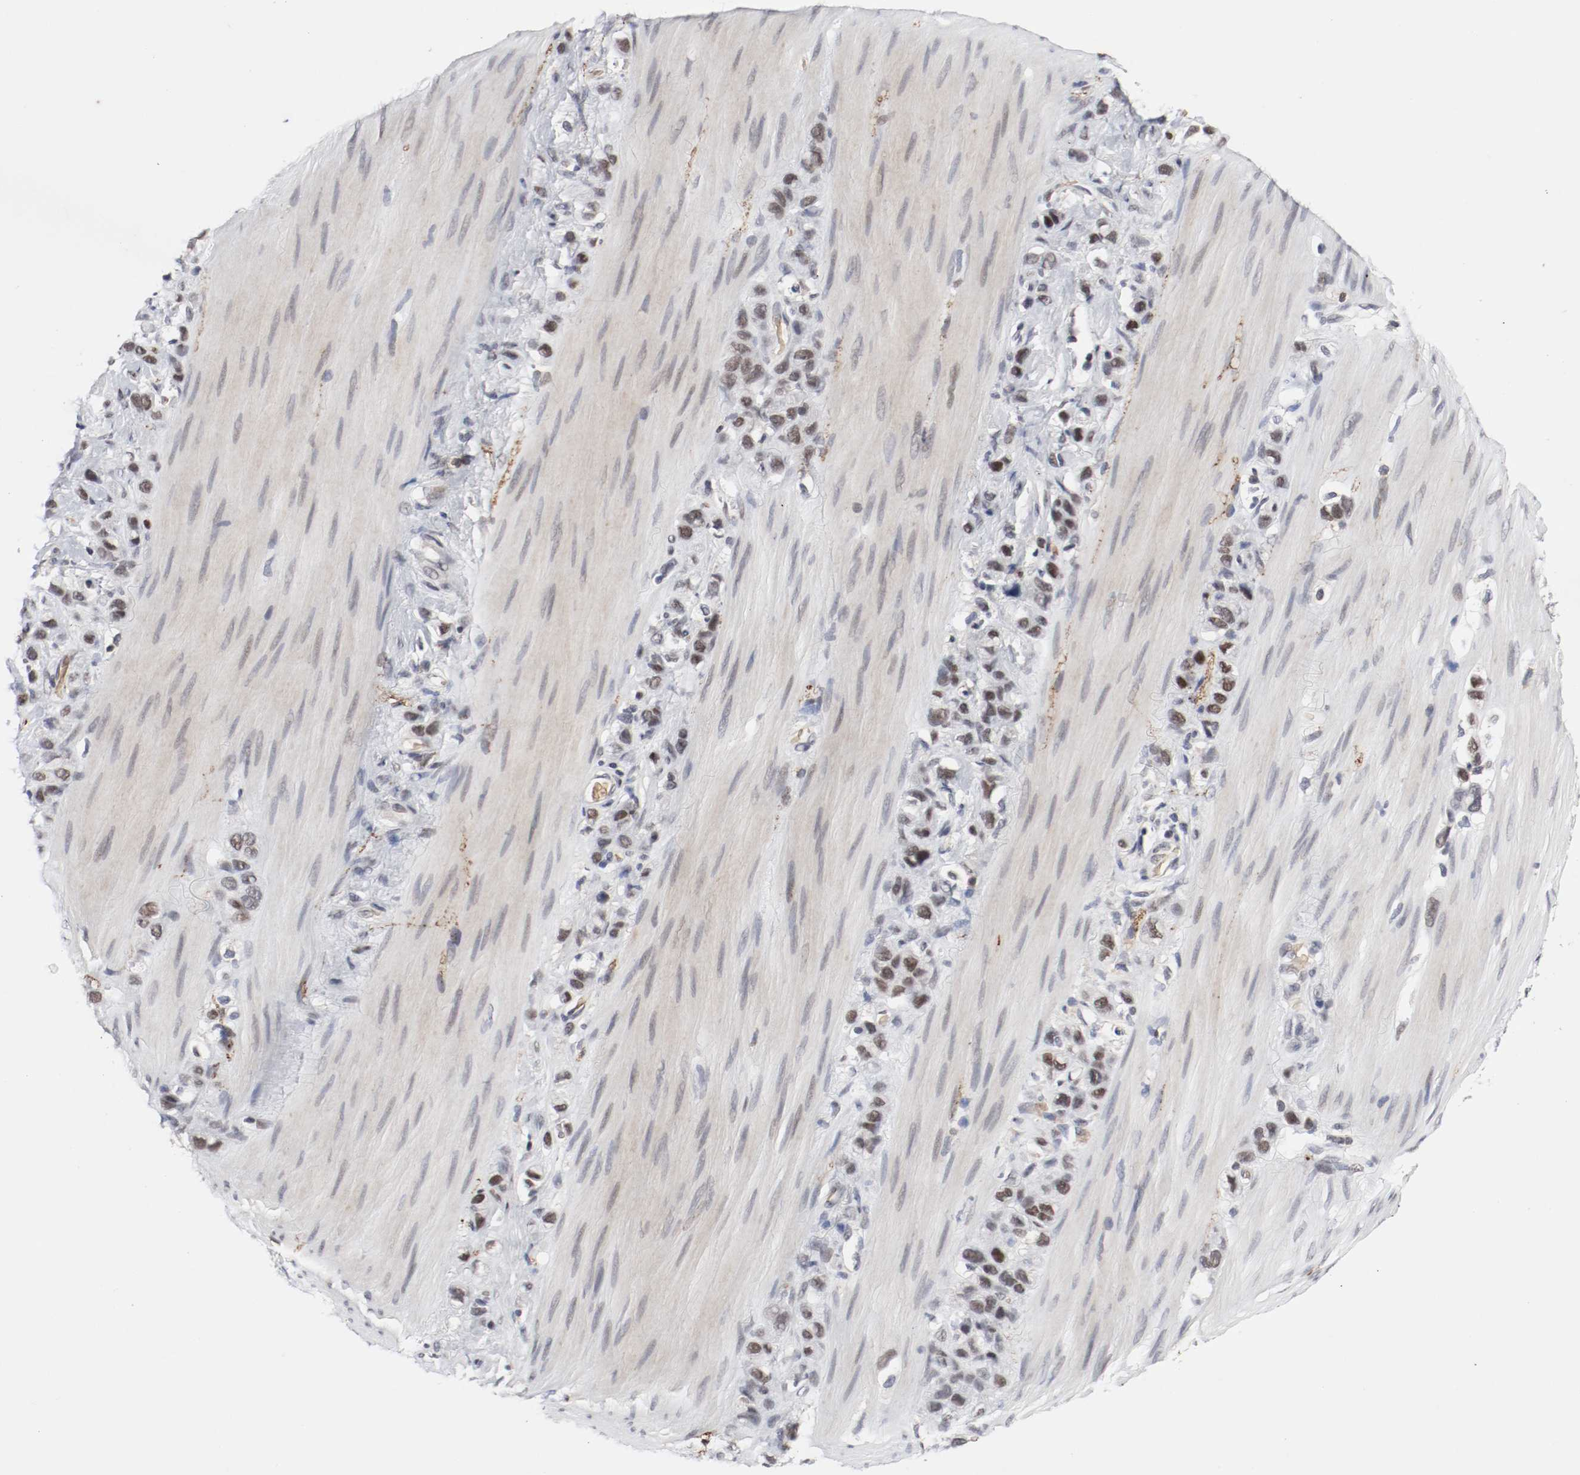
{"staining": {"intensity": "weak", "quantity": ">75%", "location": "cytoplasmic/membranous"}, "tissue": "stomach cancer", "cell_type": "Tumor cells", "image_type": "cancer", "snomed": [{"axis": "morphology", "description": "Normal tissue, NOS"}, {"axis": "morphology", "description": "Adenocarcinoma, NOS"}, {"axis": "morphology", "description": "Adenocarcinoma, High grade"}, {"axis": "topography", "description": "Stomach, upper"}, {"axis": "topography", "description": "Stomach"}], "caption": "Immunohistochemistry of stomach cancer (adenocarcinoma (high-grade)) shows low levels of weak cytoplasmic/membranous staining in about >75% of tumor cells. (IHC, brightfield microscopy, high magnification).", "gene": "JUND", "patient": {"sex": "female", "age": 65}}